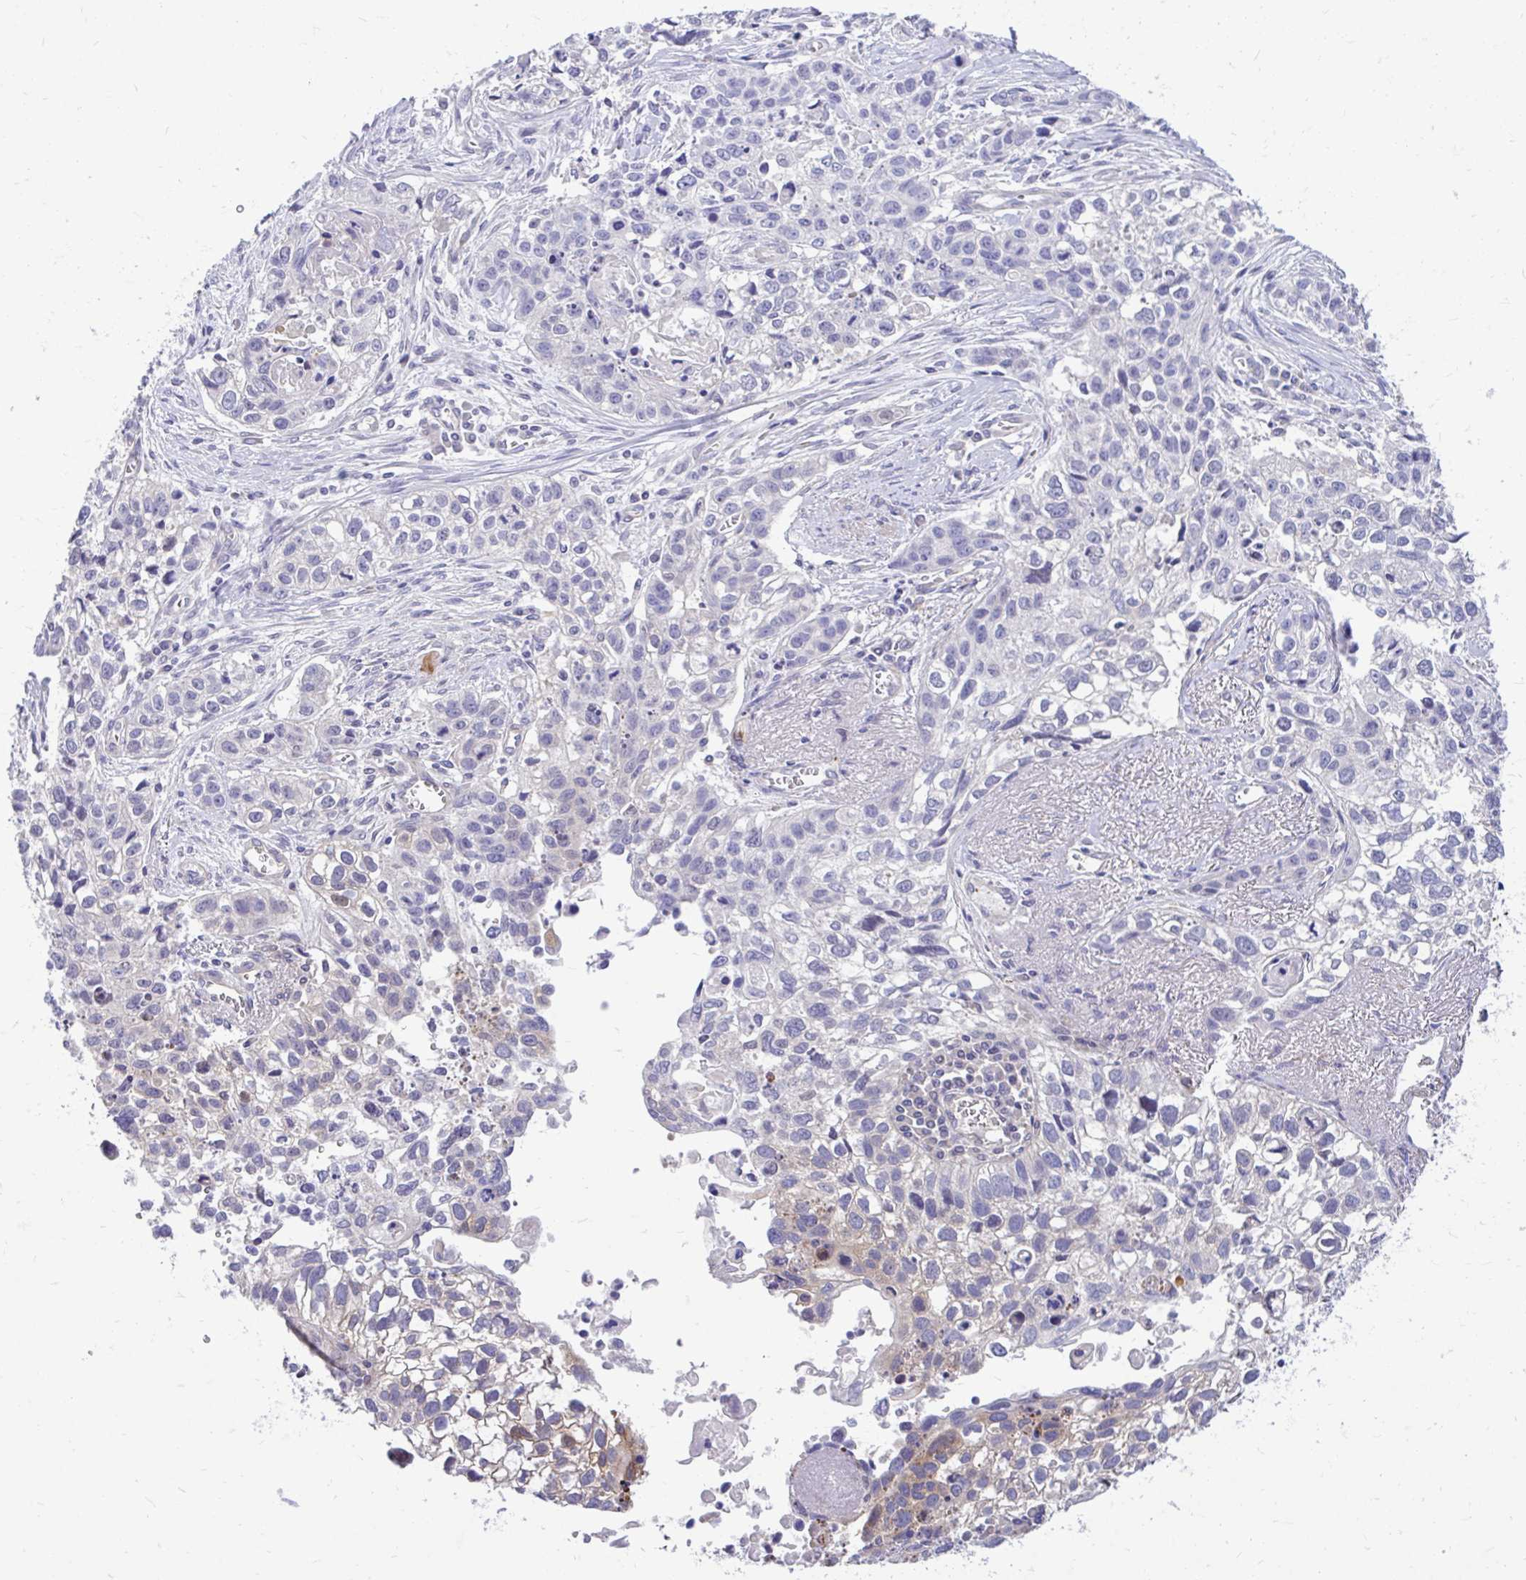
{"staining": {"intensity": "negative", "quantity": "none", "location": "none"}, "tissue": "lung cancer", "cell_type": "Tumor cells", "image_type": "cancer", "snomed": [{"axis": "morphology", "description": "Squamous cell carcinoma, NOS"}, {"axis": "topography", "description": "Lung"}], "caption": "Immunohistochemistry image of human lung cancer stained for a protein (brown), which demonstrates no positivity in tumor cells. (IHC, brightfield microscopy, high magnification).", "gene": "ESPNL", "patient": {"sex": "male", "age": 74}}